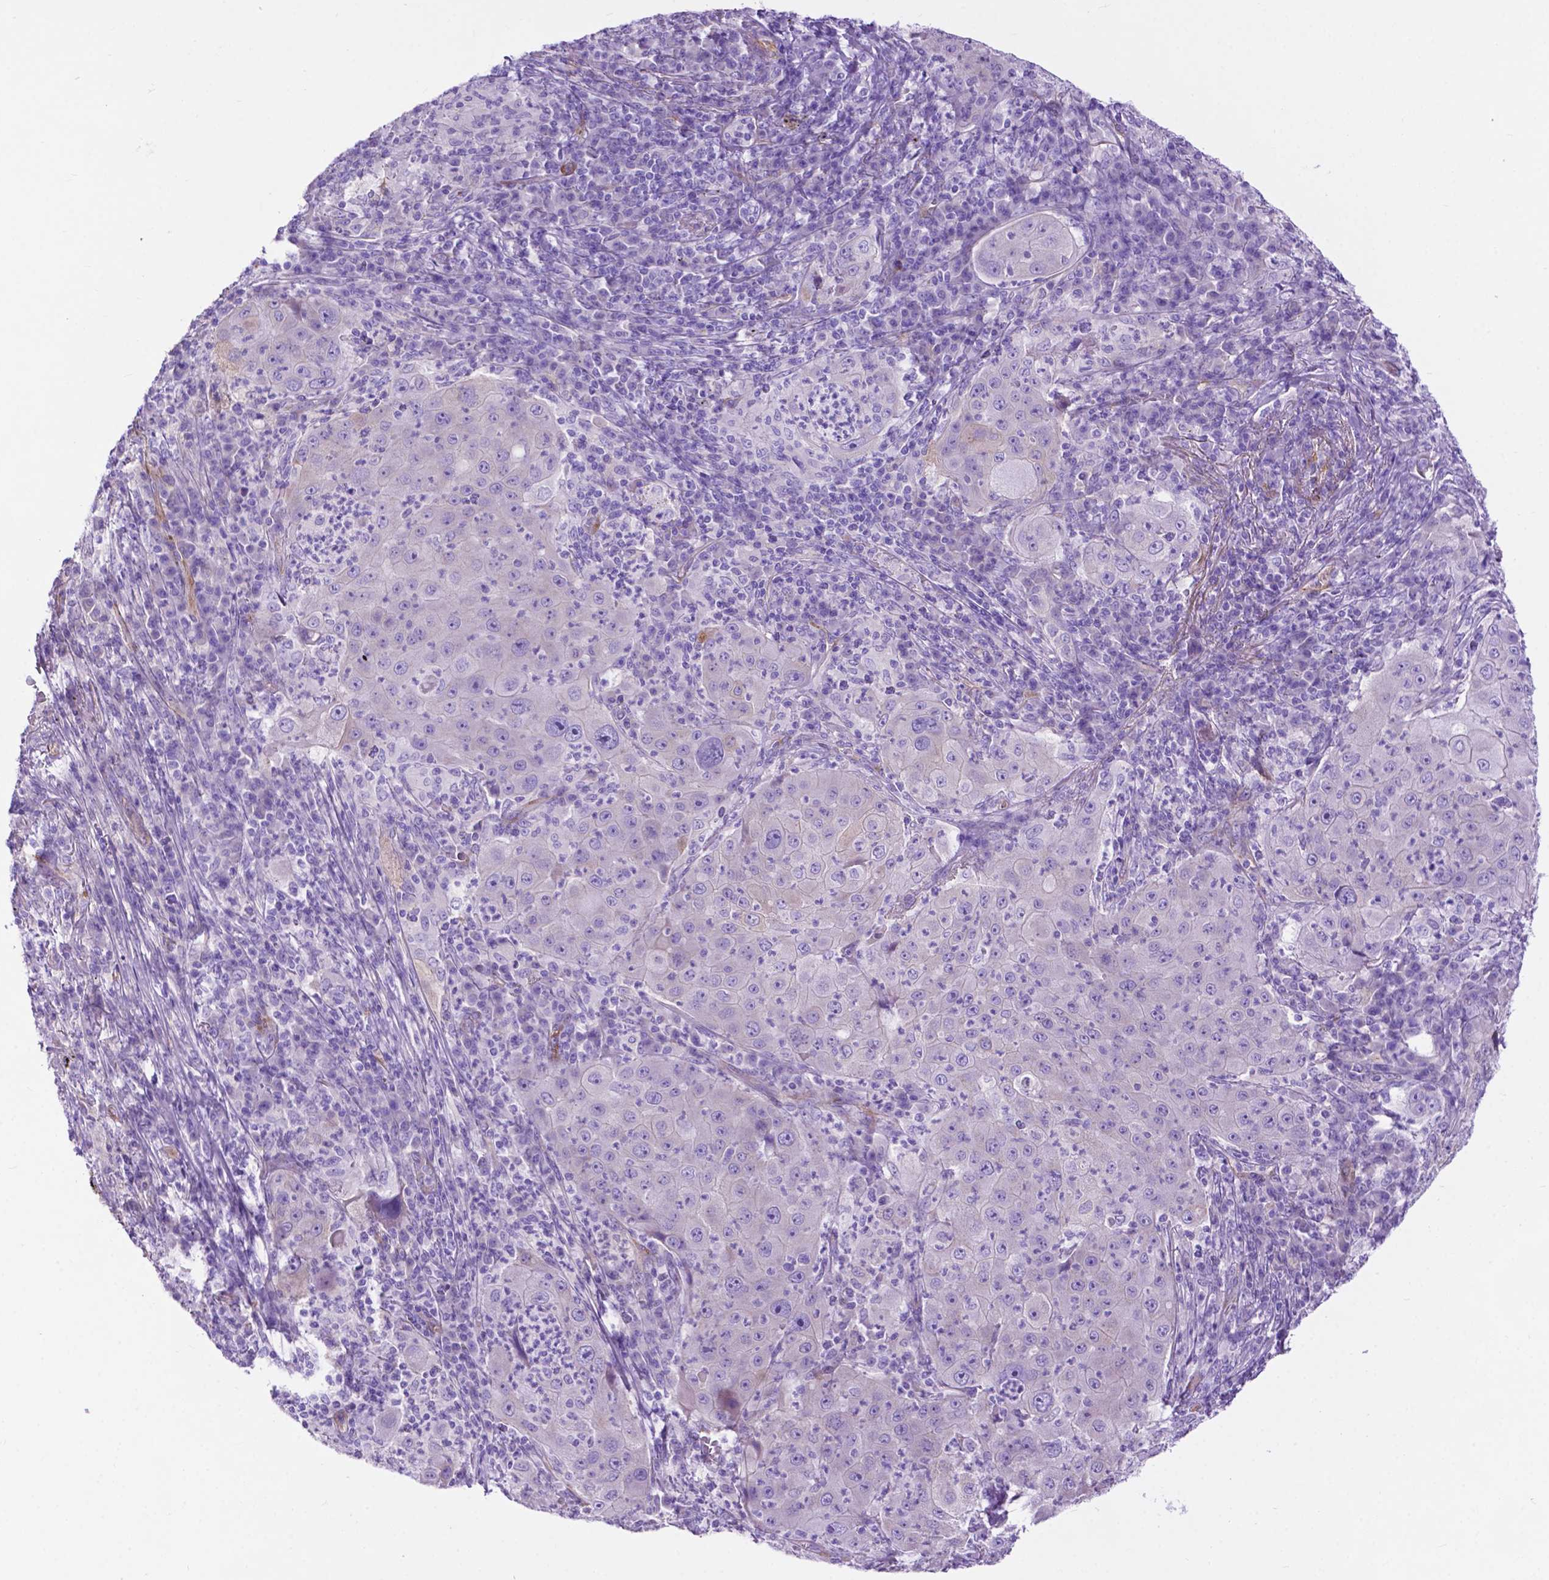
{"staining": {"intensity": "negative", "quantity": "none", "location": "none"}, "tissue": "lung cancer", "cell_type": "Tumor cells", "image_type": "cancer", "snomed": [{"axis": "morphology", "description": "Squamous cell carcinoma, NOS"}, {"axis": "topography", "description": "Lung"}], "caption": "Immunohistochemistry photomicrograph of lung cancer (squamous cell carcinoma) stained for a protein (brown), which displays no staining in tumor cells.", "gene": "PCDHA12", "patient": {"sex": "female", "age": 59}}